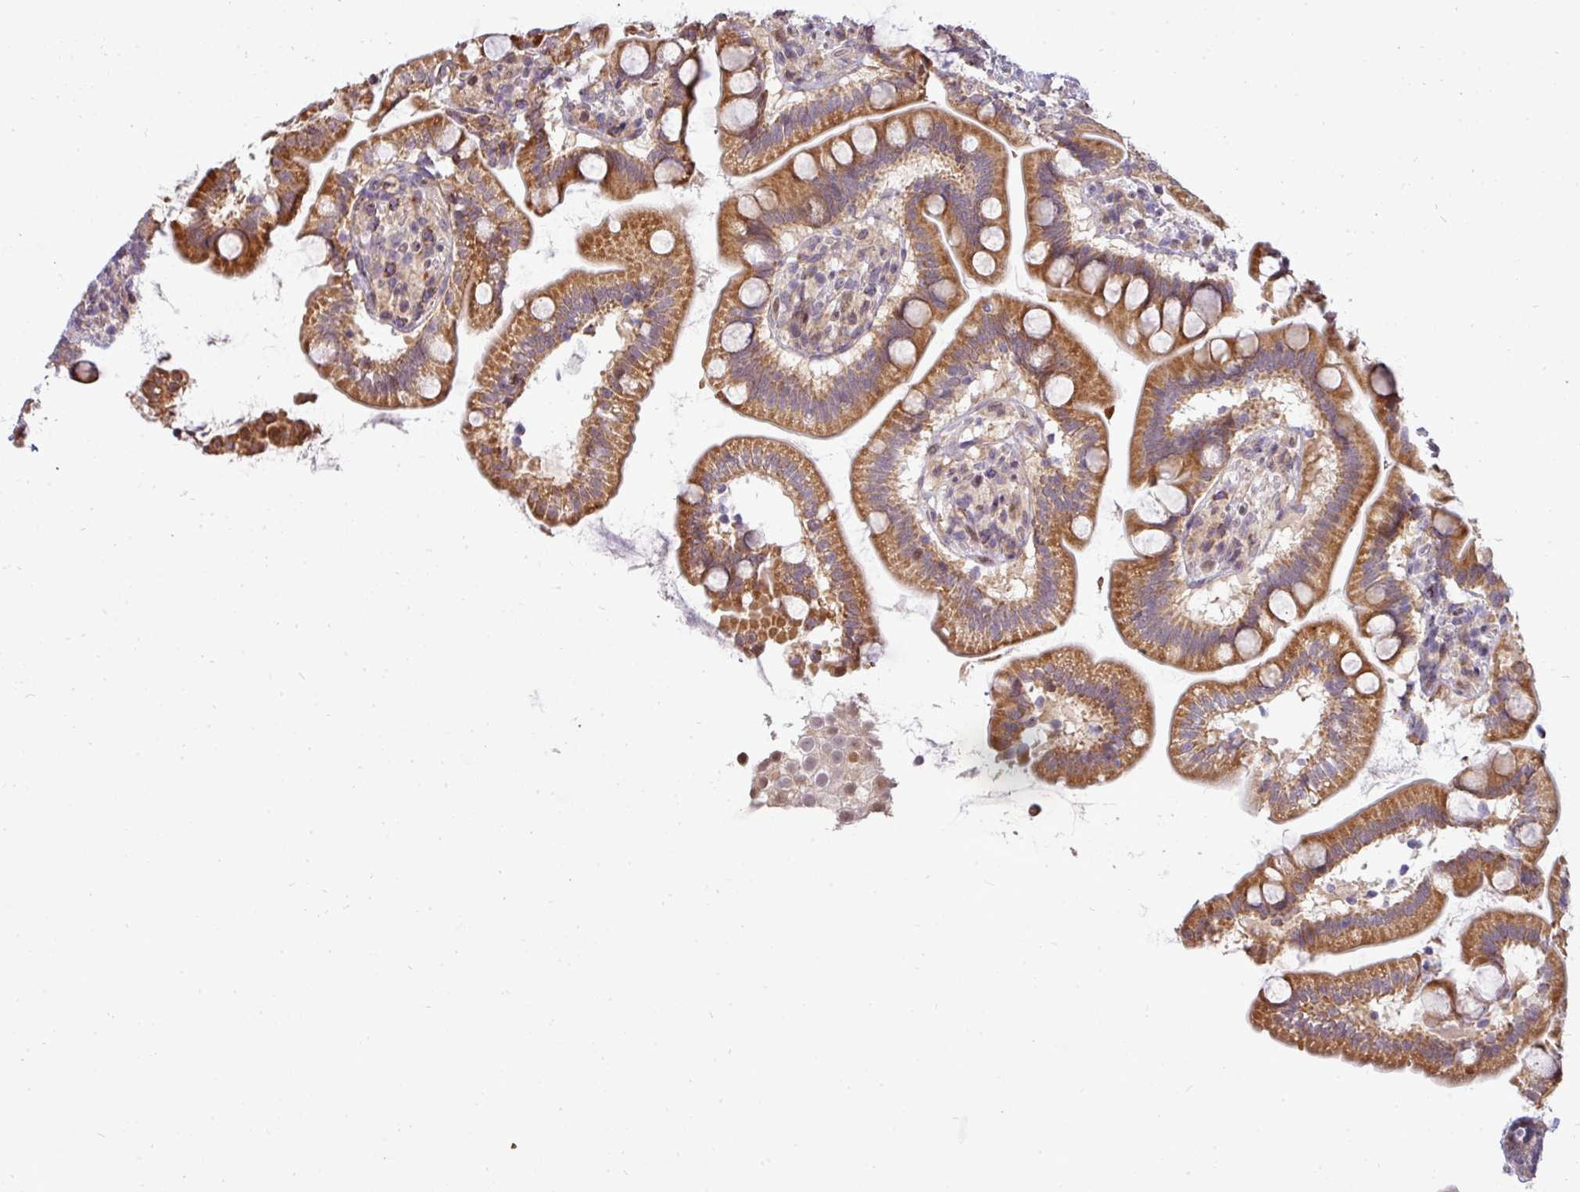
{"staining": {"intensity": "moderate", "quantity": "25%-75%", "location": "cytoplasmic/membranous"}, "tissue": "small intestine", "cell_type": "Glandular cells", "image_type": "normal", "snomed": [{"axis": "morphology", "description": "Normal tissue, NOS"}, {"axis": "topography", "description": "Small intestine"}], "caption": "DAB immunohistochemical staining of unremarkable small intestine displays moderate cytoplasmic/membranous protein expression in about 25%-75% of glandular cells.", "gene": "MAZ", "patient": {"sex": "female", "age": 64}}